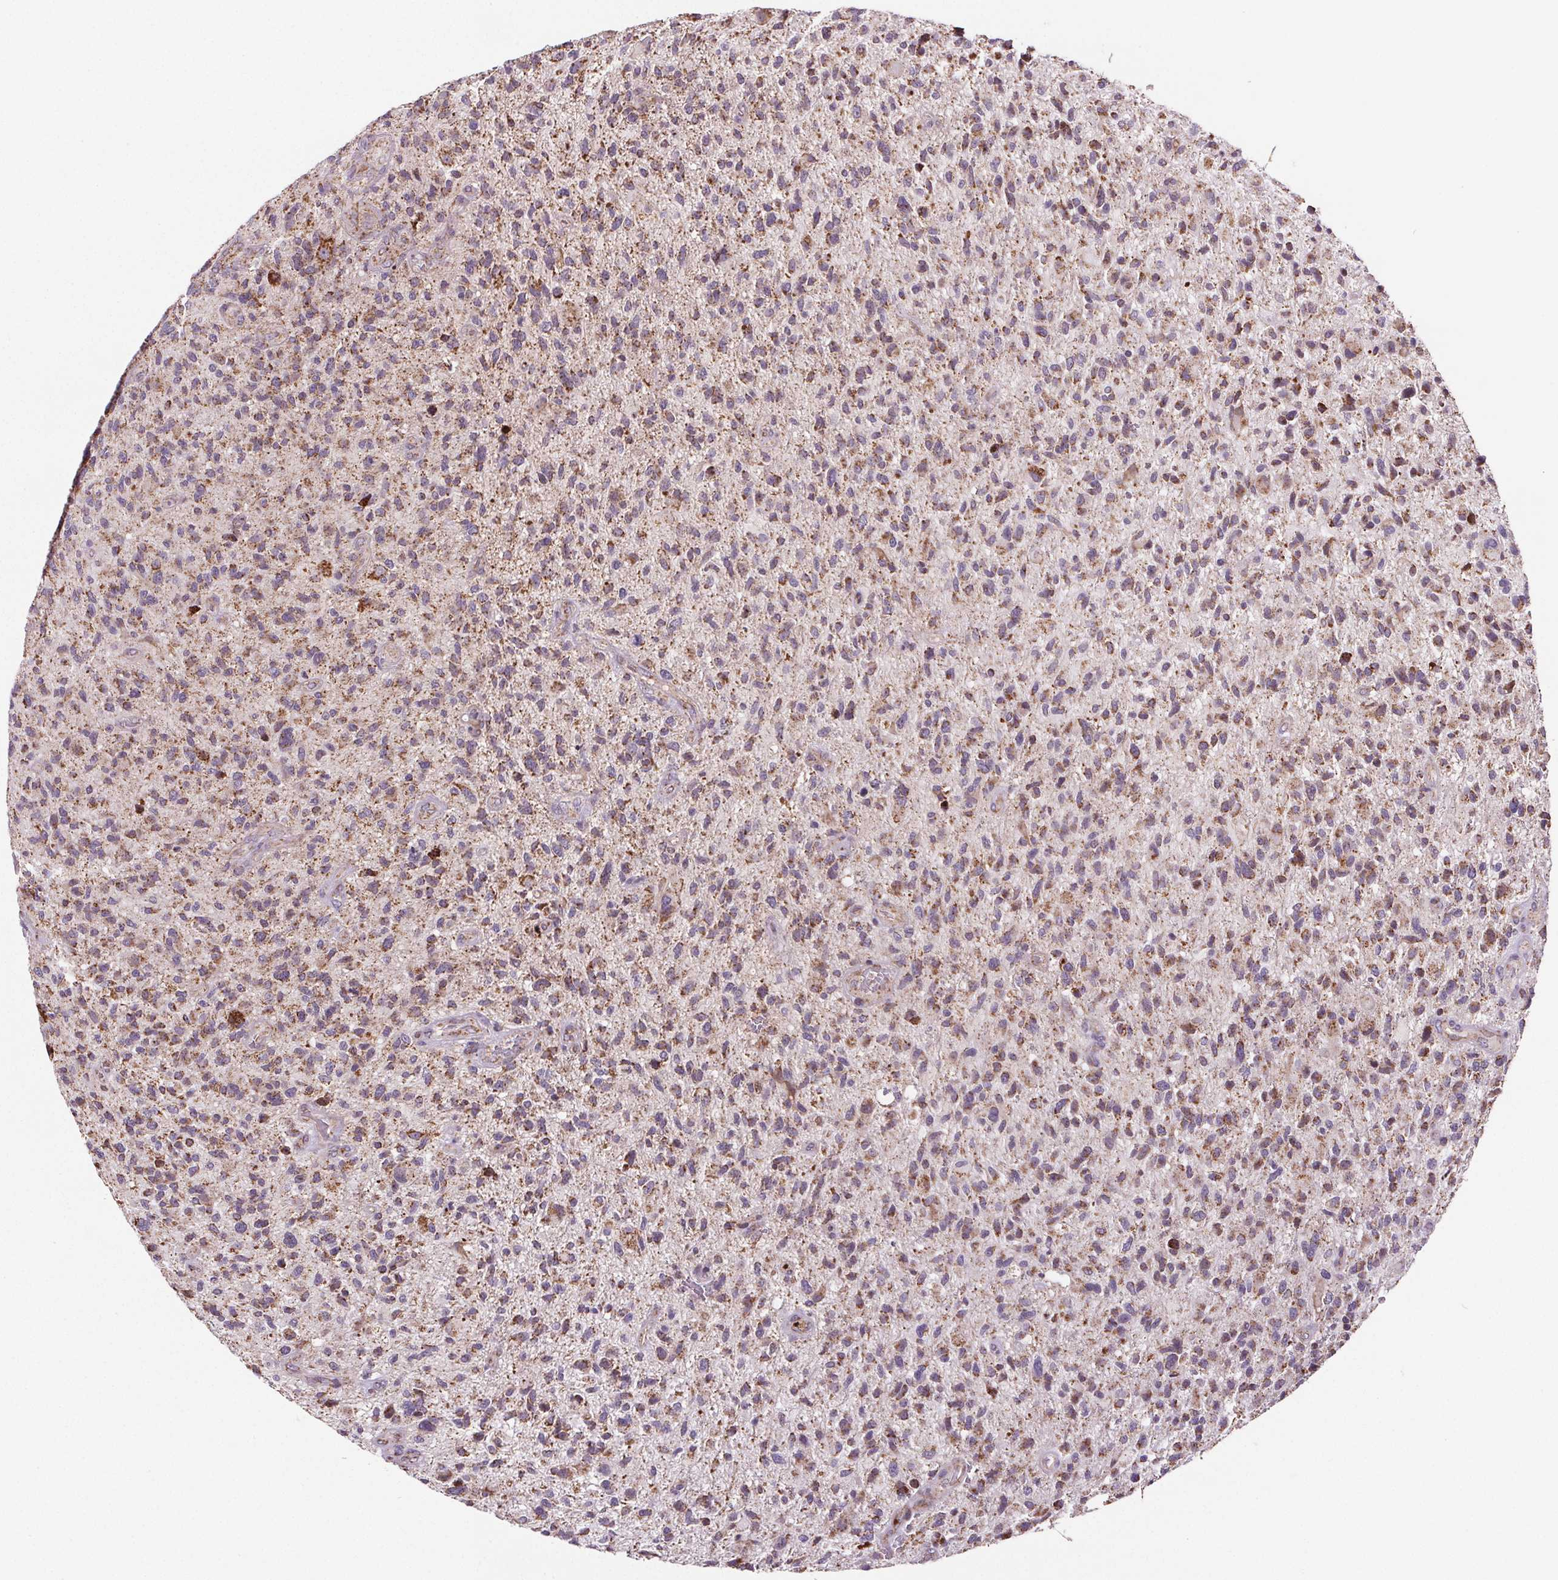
{"staining": {"intensity": "moderate", "quantity": "25%-75%", "location": "cytoplasmic/membranous"}, "tissue": "glioma", "cell_type": "Tumor cells", "image_type": "cancer", "snomed": [{"axis": "morphology", "description": "Glioma, malignant, High grade"}, {"axis": "topography", "description": "Brain"}], "caption": "This histopathology image demonstrates high-grade glioma (malignant) stained with IHC to label a protein in brown. The cytoplasmic/membranous of tumor cells show moderate positivity for the protein. Nuclei are counter-stained blue.", "gene": "SUCLA2", "patient": {"sex": "male", "age": 47}}